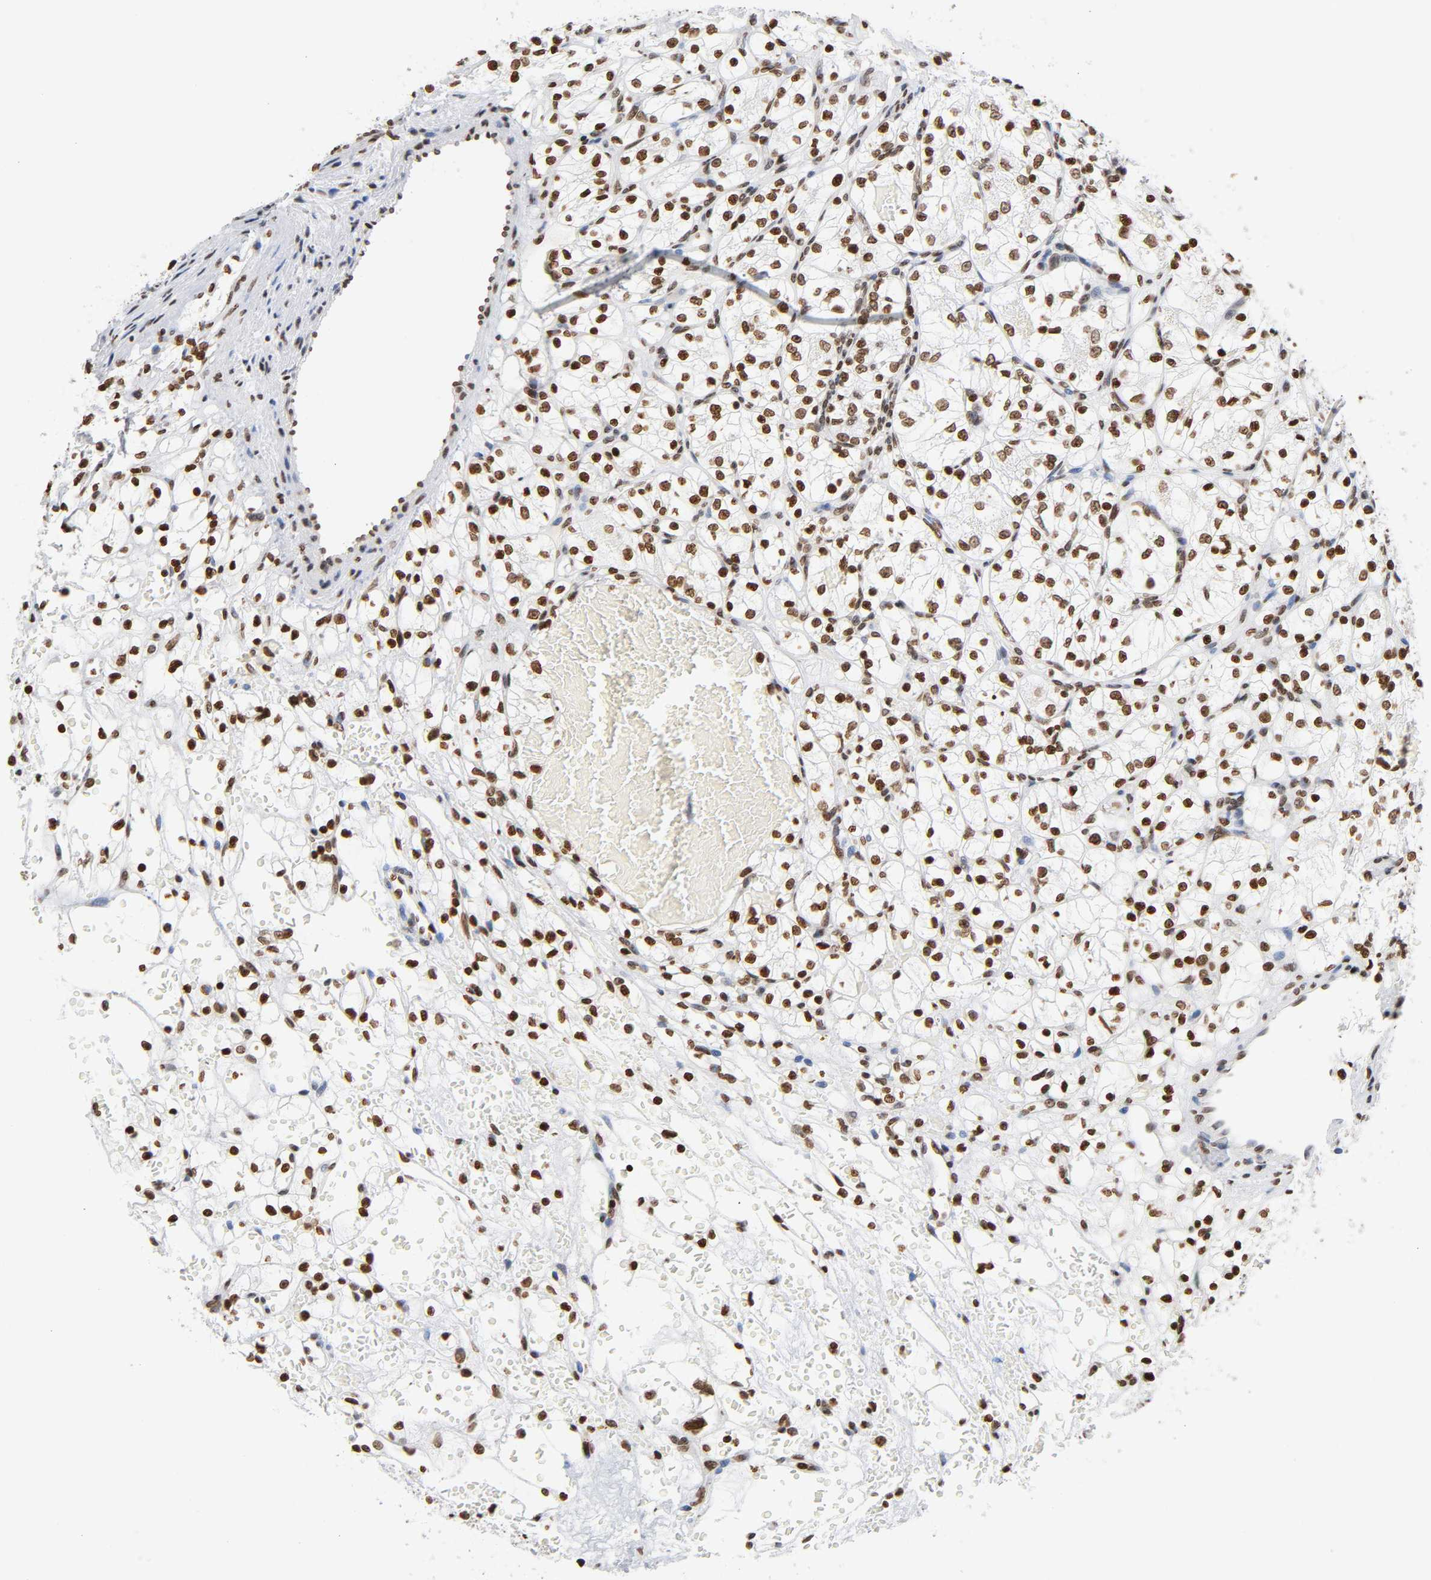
{"staining": {"intensity": "strong", "quantity": "25%-75%", "location": "nuclear"}, "tissue": "renal cancer", "cell_type": "Tumor cells", "image_type": "cancer", "snomed": [{"axis": "morphology", "description": "Adenocarcinoma, NOS"}, {"axis": "topography", "description": "Kidney"}], "caption": "Protein expression analysis of renal adenocarcinoma exhibits strong nuclear staining in about 25%-75% of tumor cells. (brown staining indicates protein expression, while blue staining denotes nuclei).", "gene": "HOXA6", "patient": {"sex": "female", "age": 60}}